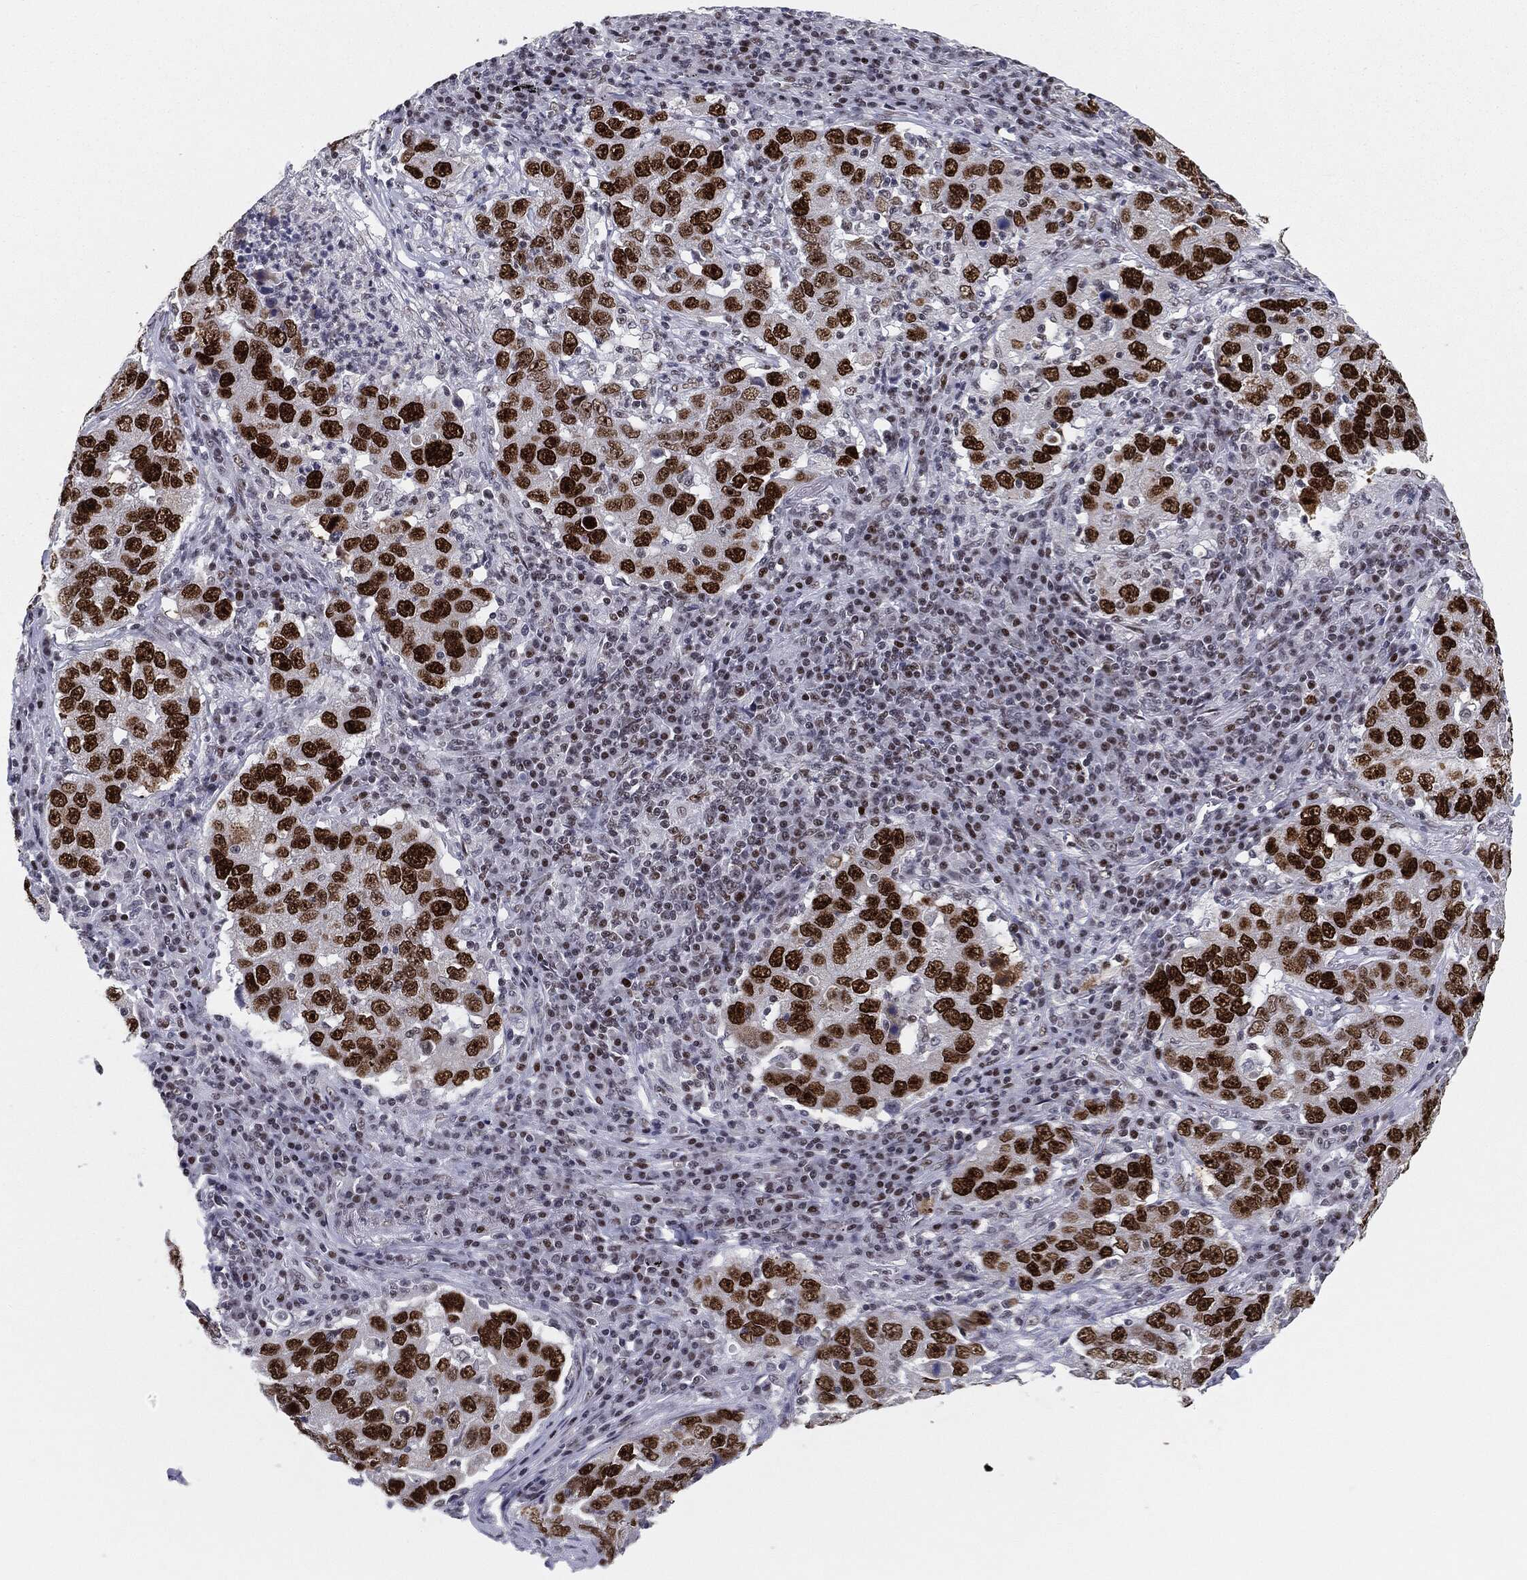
{"staining": {"intensity": "strong", "quantity": ">75%", "location": "nuclear"}, "tissue": "lung cancer", "cell_type": "Tumor cells", "image_type": "cancer", "snomed": [{"axis": "morphology", "description": "Adenocarcinoma, NOS"}, {"axis": "topography", "description": "Lung"}], "caption": "Lung cancer (adenocarcinoma) tissue shows strong nuclear expression in approximately >75% of tumor cells", "gene": "MDC1", "patient": {"sex": "male", "age": 73}}